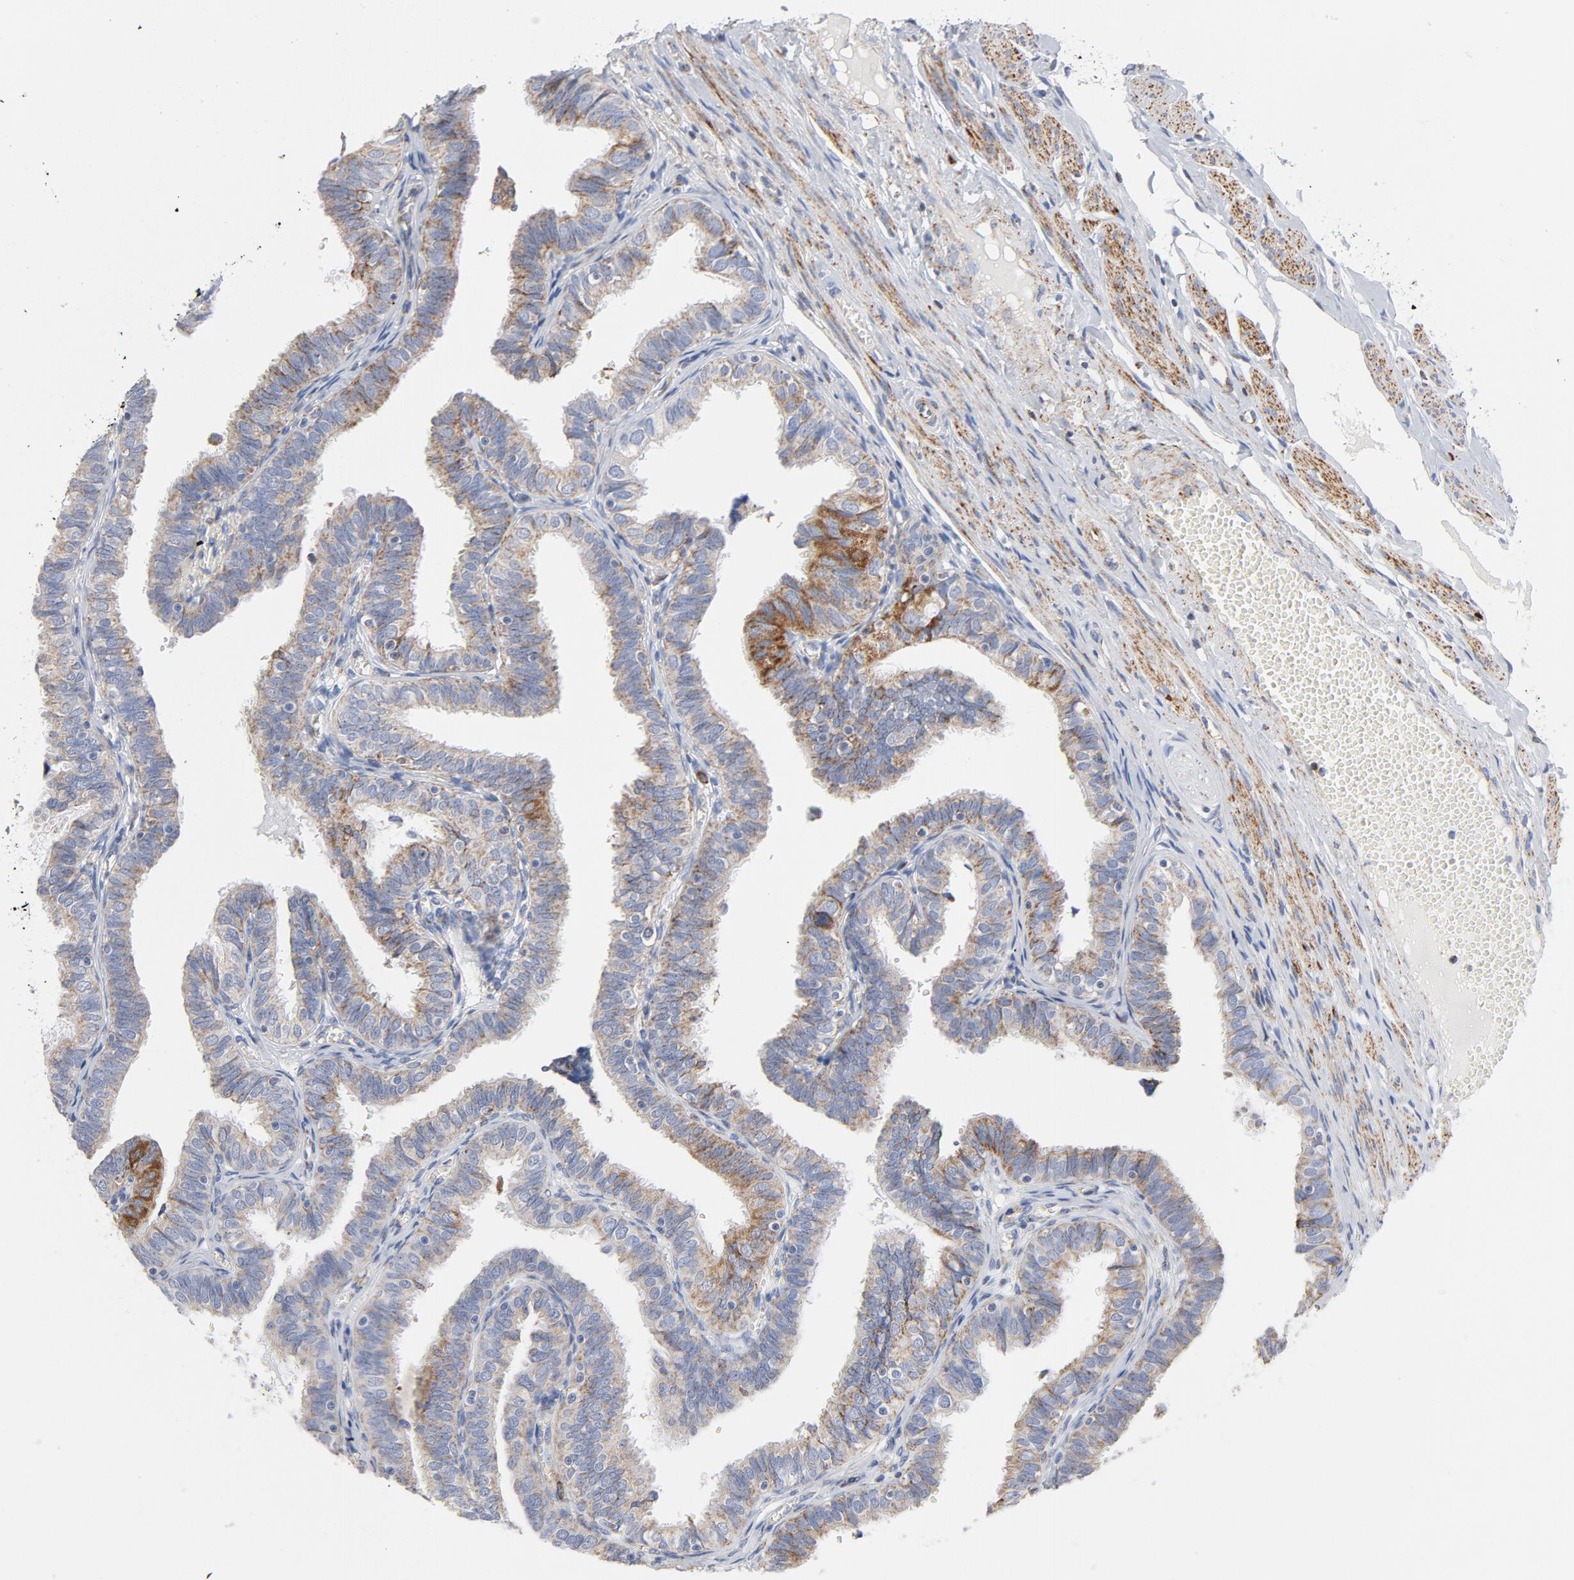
{"staining": {"intensity": "moderate", "quantity": ">75%", "location": "cytoplasmic/membranous"}, "tissue": "fallopian tube", "cell_type": "Glandular cells", "image_type": "normal", "snomed": [{"axis": "morphology", "description": "Normal tissue, NOS"}, {"axis": "topography", "description": "Fallopian tube"}], "caption": "Moderate cytoplasmic/membranous expression for a protein is seen in about >75% of glandular cells of unremarkable fallopian tube using IHC.", "gene": "CYCS", "patient": {"sex": "female", "age": 46}}